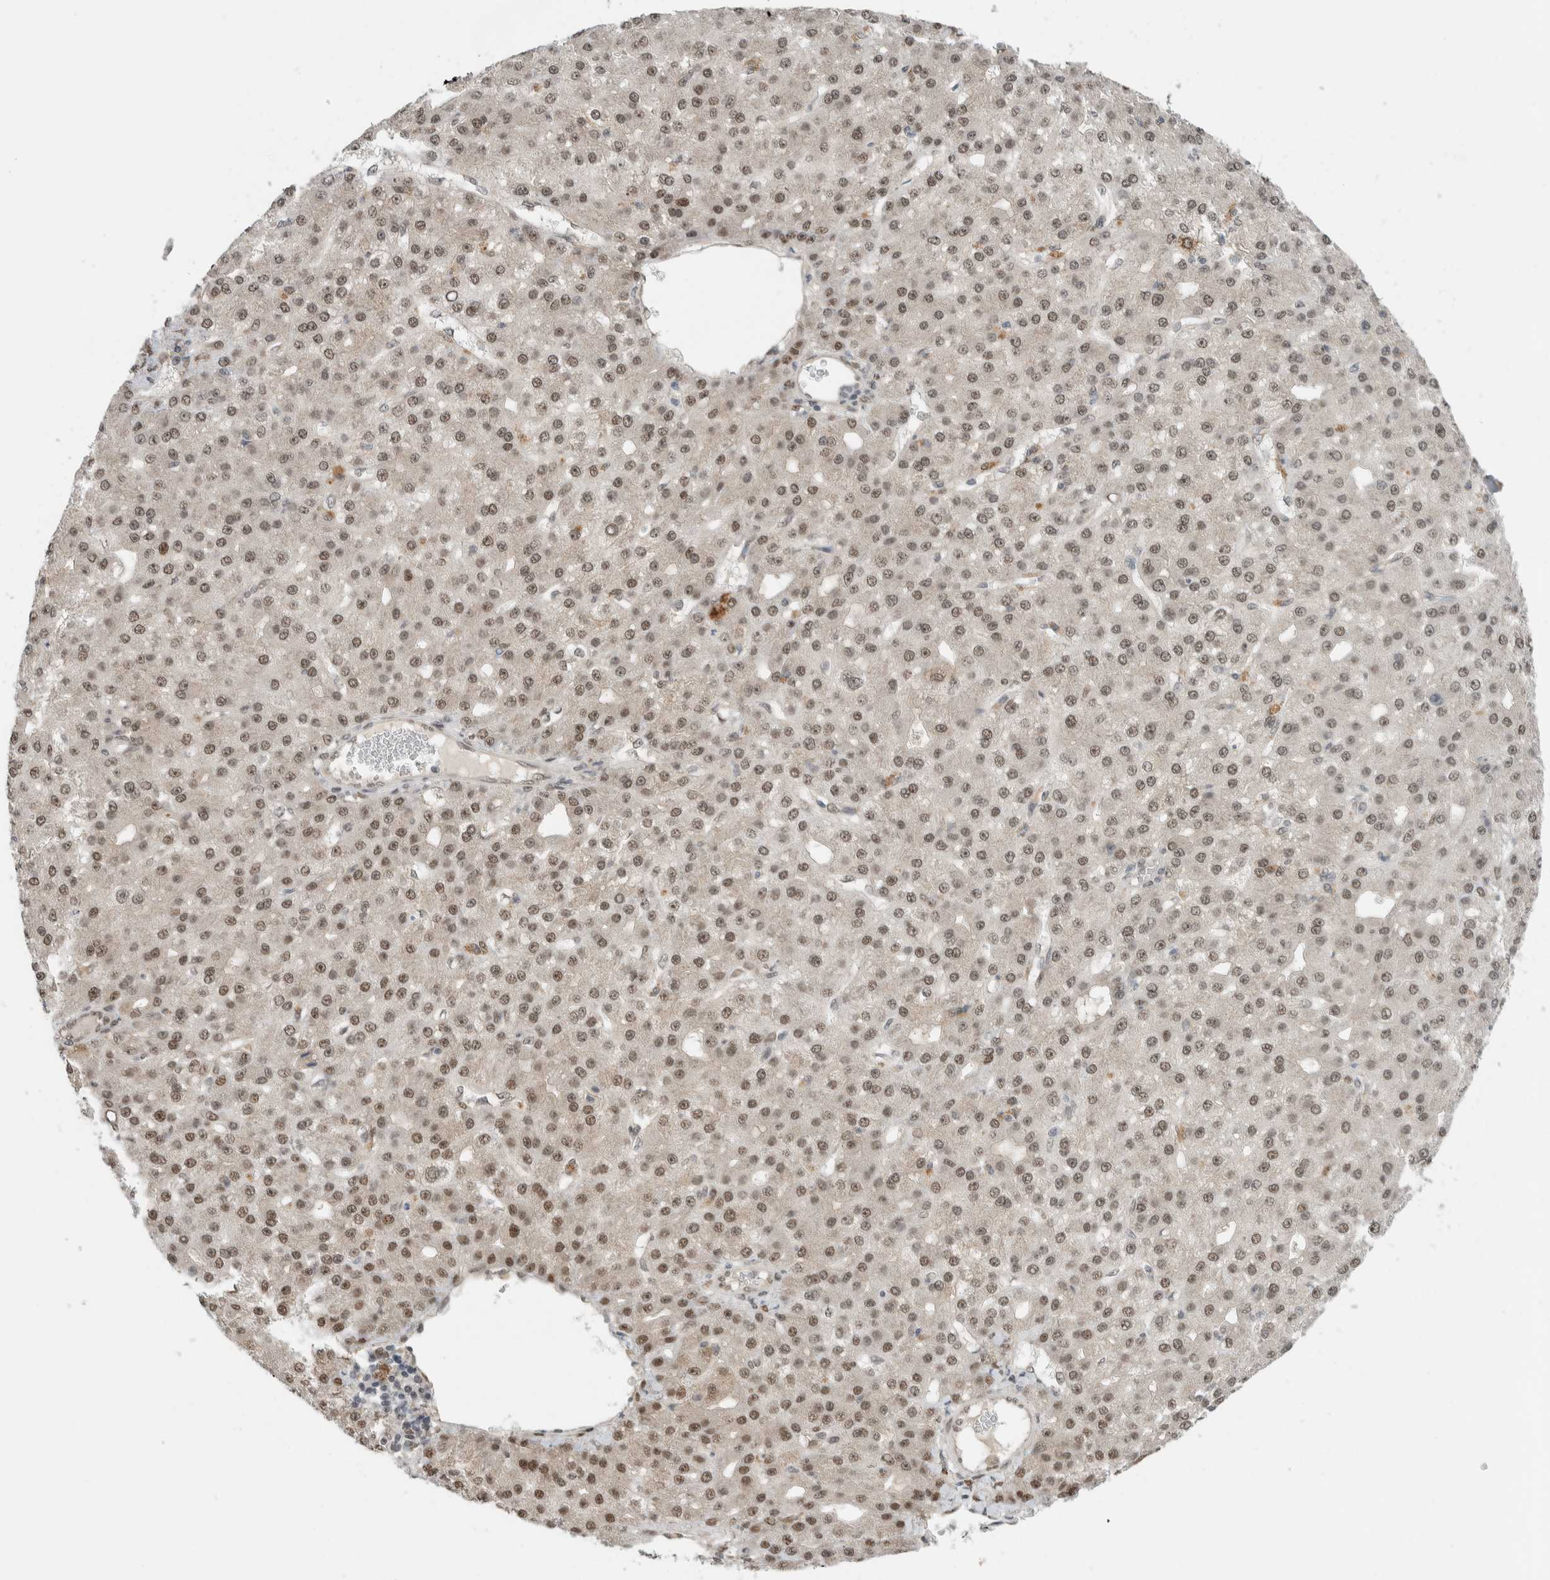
{"staining": {"intensity": "moderate", "quantity": ">75%", "location": "nuclear"}, "tissue": "liver cancer", "cell_type": "Tumor cells", "image_type": "cancer", "snomed": [{"axis": "morphology", "description": "Carcinoma, Hepatocellular, NOS"}, {"axis": "topography", "description": "Liver"}], "caption": "Liver cancer (hepatocellular carcinoma) stained with a brown dye reveals moderate nuclear positive positivity in approximately >75% of tumor cells.", "gene": "TNRC18", "patient": {"sex": "male", "age": 67}}